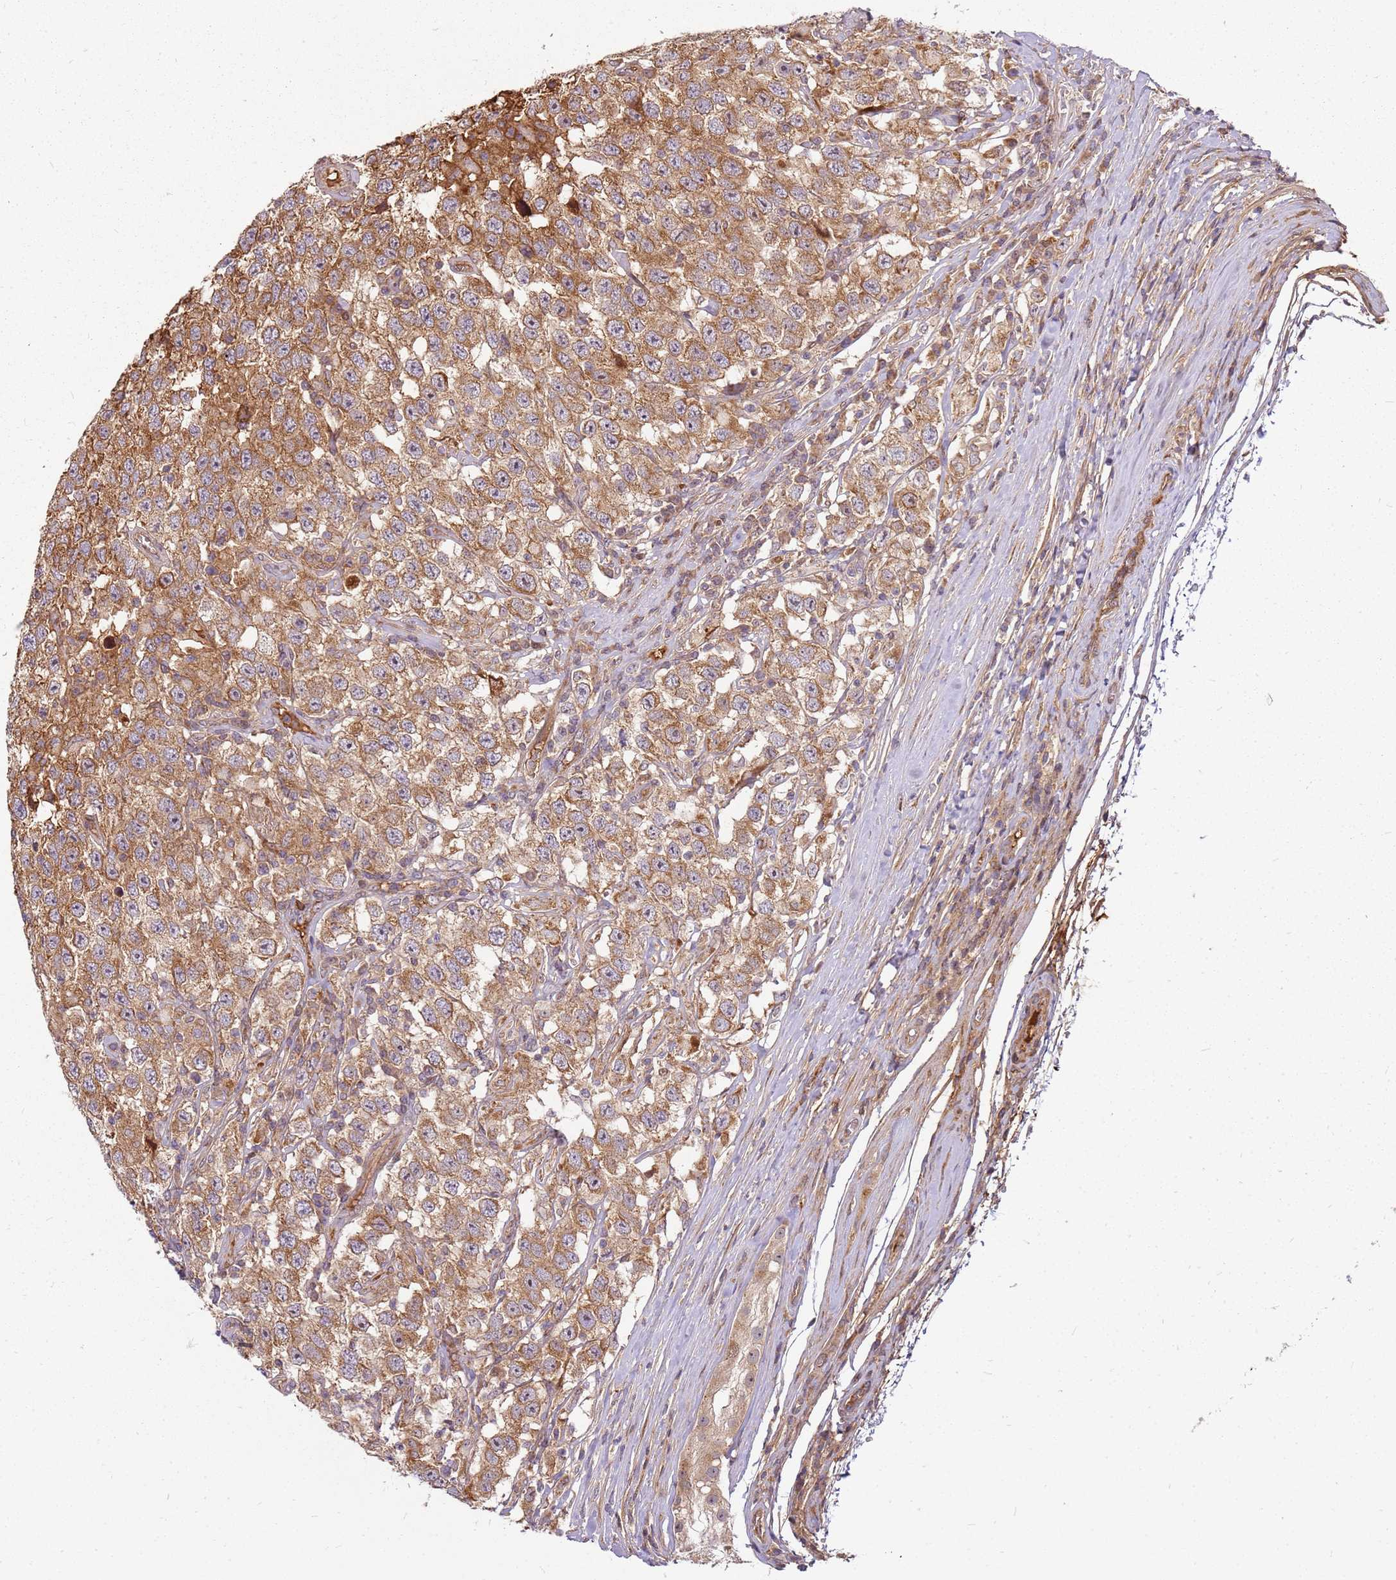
{"staining": {"intensity": "moderate", "quantity": ">75%", "location": "cytoplasmic/membranous"}, "tissue": "testis cancer", "cell_type": "Tumor cells", "image_type": "cancer", "snomed": [{"axis": "morphology", "description": "Seminoma, NOS"}, {"axis": "topography", "description": "Testis"}], "caption": "Protein expression analysis of testis cancer (seminoma) demonstrates moderate cytoplasmic/membranous positivity in about >75% of tumor cells.", "gene": "CCDC159", "patient": {"sex": "male", "age": 41}}